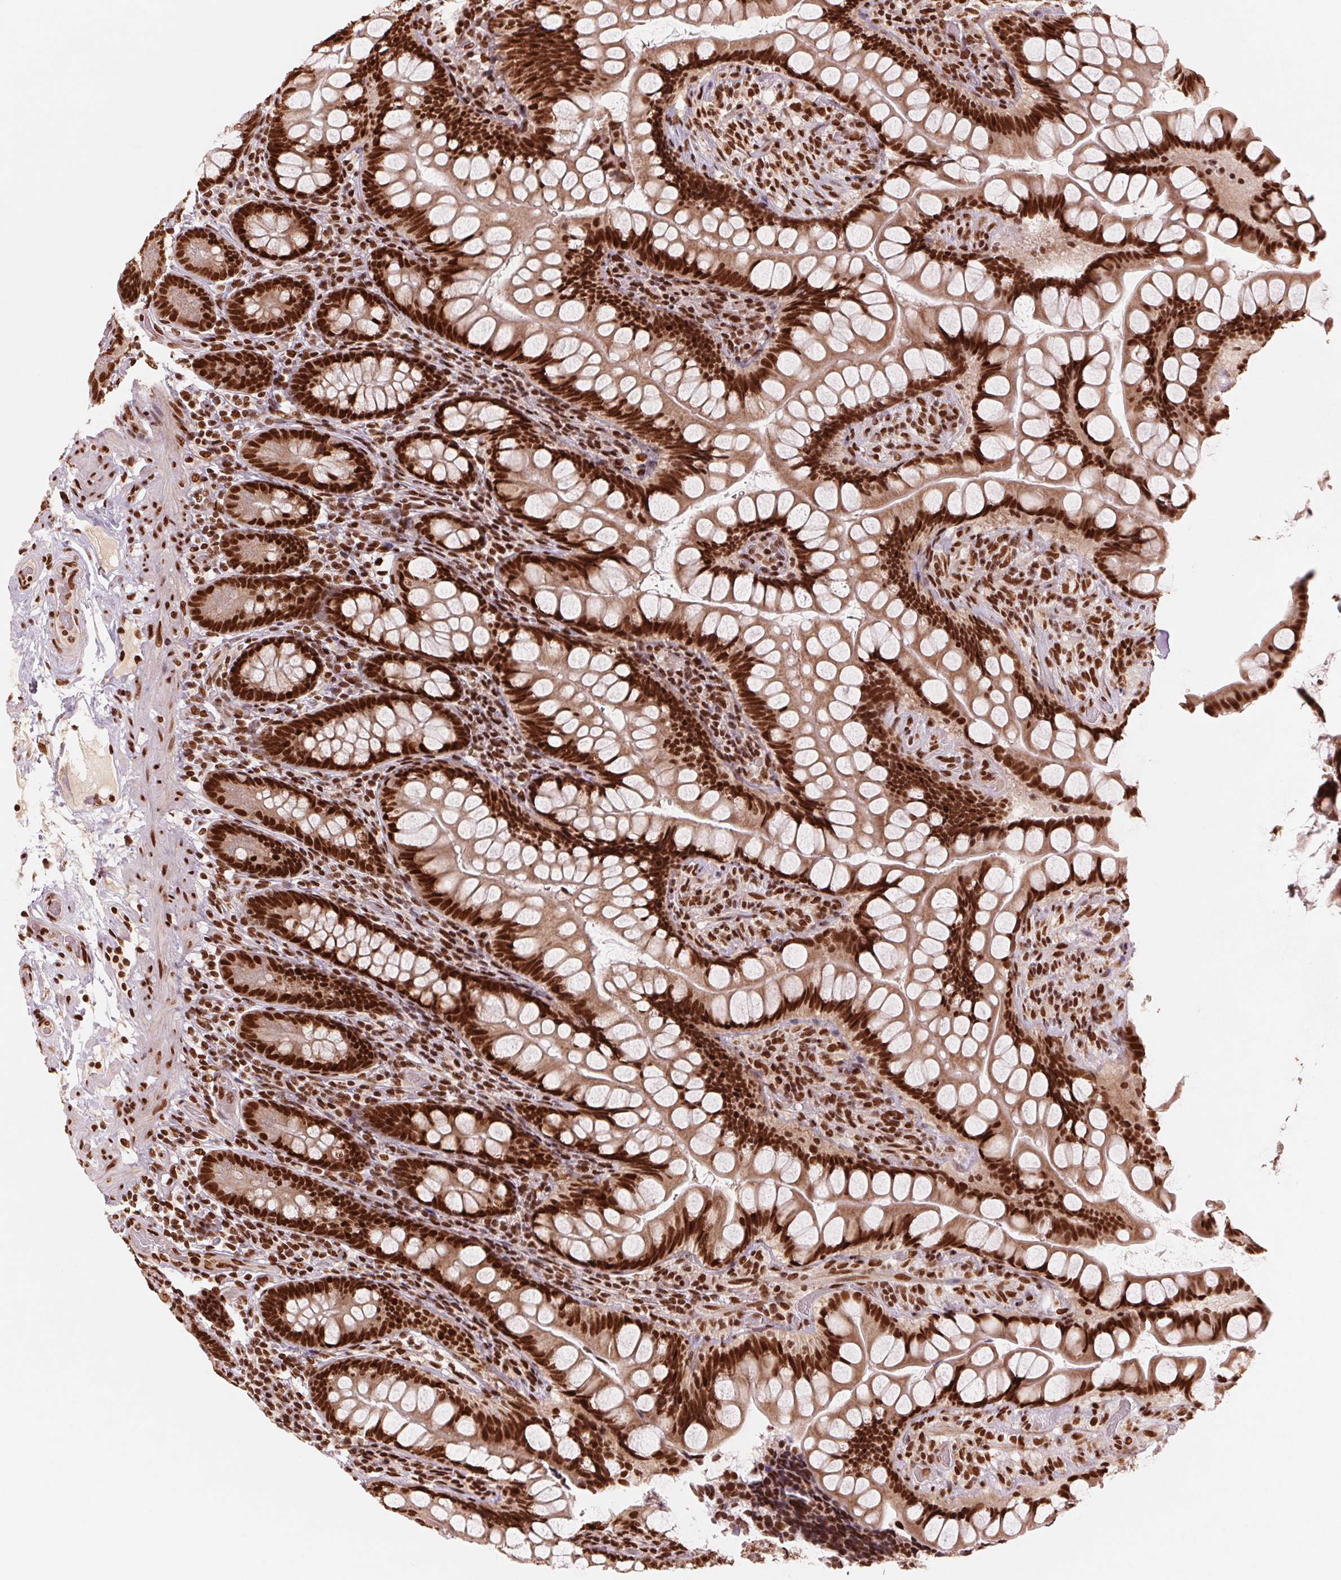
{"staining": {"intensity": "strong", "quantity": ">75%", "location": "nuclear"}, "tissue": "small intestine", "cell_type": "Glandular cells", "image_type": "normal", "snomed": [{"axis": "morphology", "description": "Normal tissue, NOS"}, {"axis": "topography", "description": "Small intestine"}], "caption": "Strong nuclear staining for a protein is seen in approximately >75% of glandular cells of unremarkable small intestine using immunohistochemistry.", "gene": "TTLL9", "patient": {"sex": "male", "age": 70}}